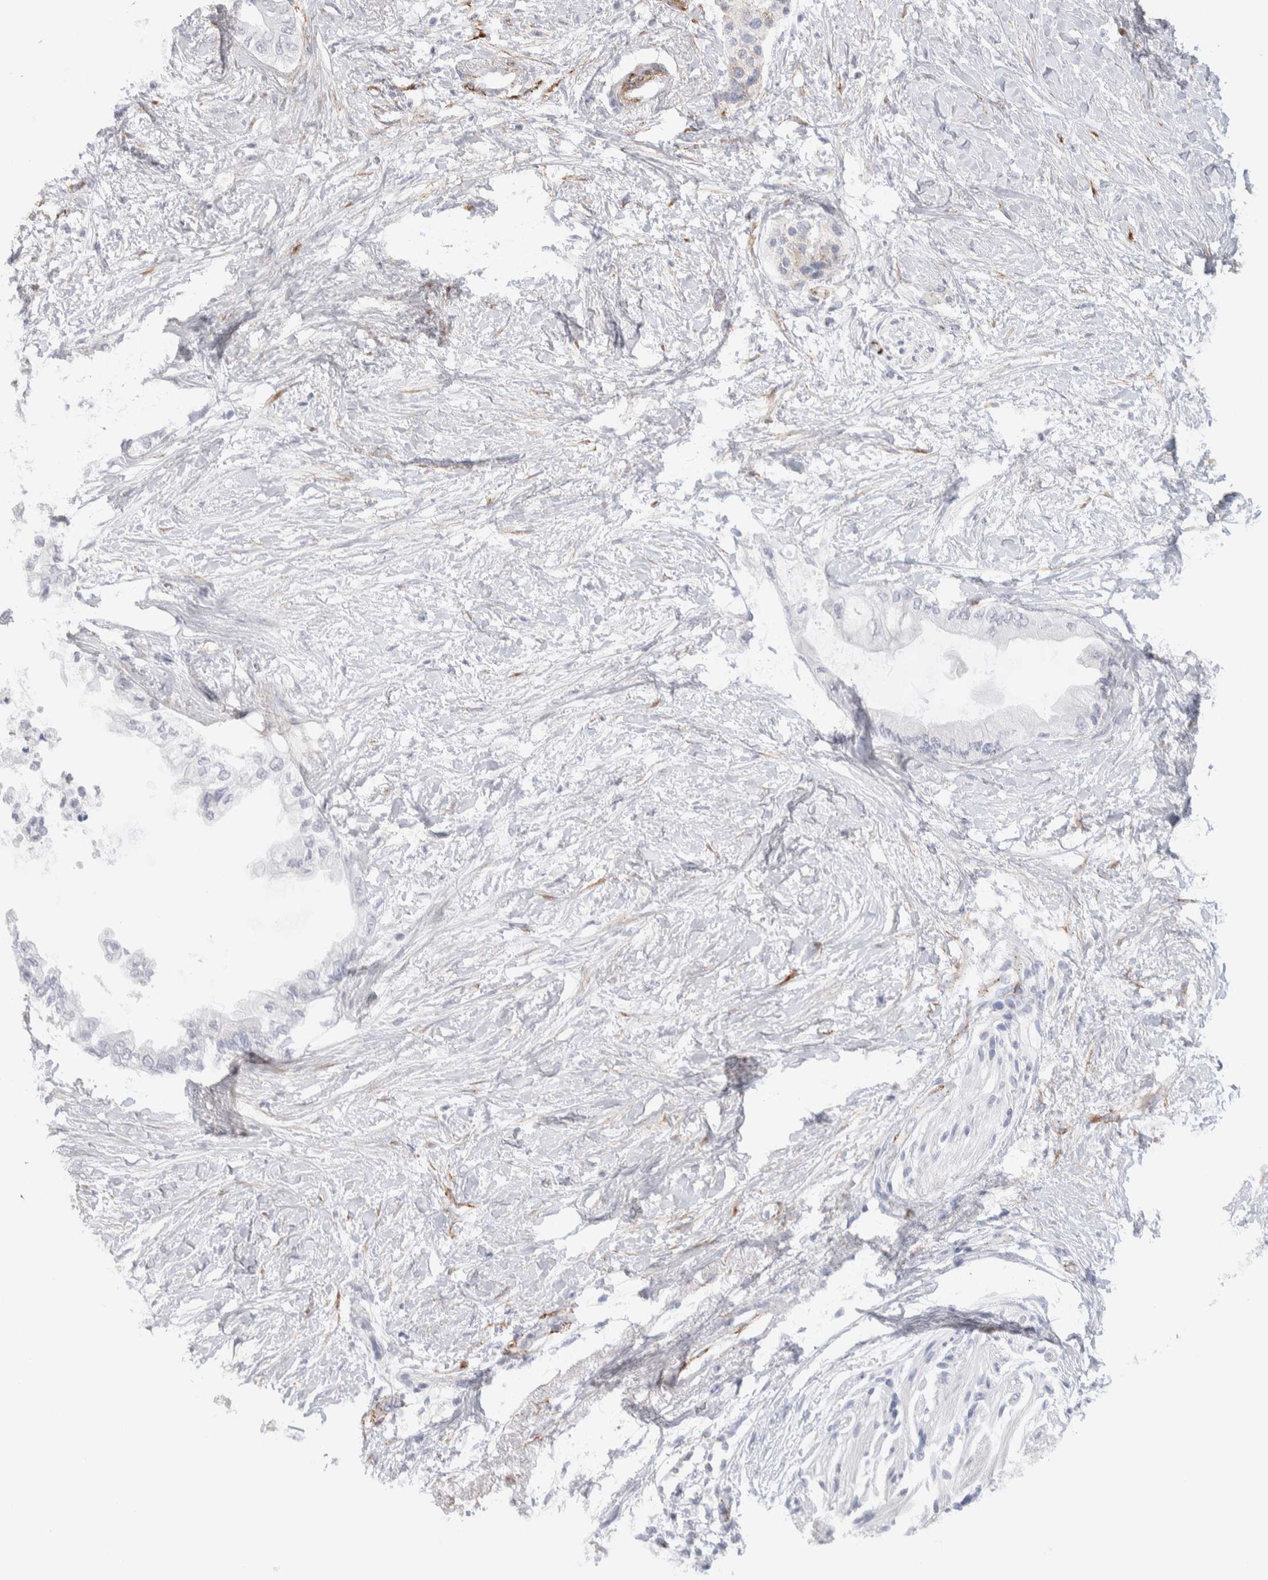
{"staining": {"intensity": "negative", "quantity": "none", "location": "none"}, "tissue": "pancreatic cancer", "cell_type": "Tumor cells", "image_type": "cancer", "snomed": [{"axis": "morphology", "description": "Normal tissue, NOS"}, {"axis": "morphology", "description": "Adenocarcinoma, NOS"}, {"axis": "topography", "description": "Pancreas"}, {"axis": "topography", "description": "Duodenum"}], "caption": "The IHC histopathology image has no significant positivity in tumor cells of pancreatic cancer (adenocarcinoma) tissue. (Brightfield microscopy of DAB IHC at high magnification).", "gene": "SEPTIN4", "patient": {"sex": "female", "age": 60}}